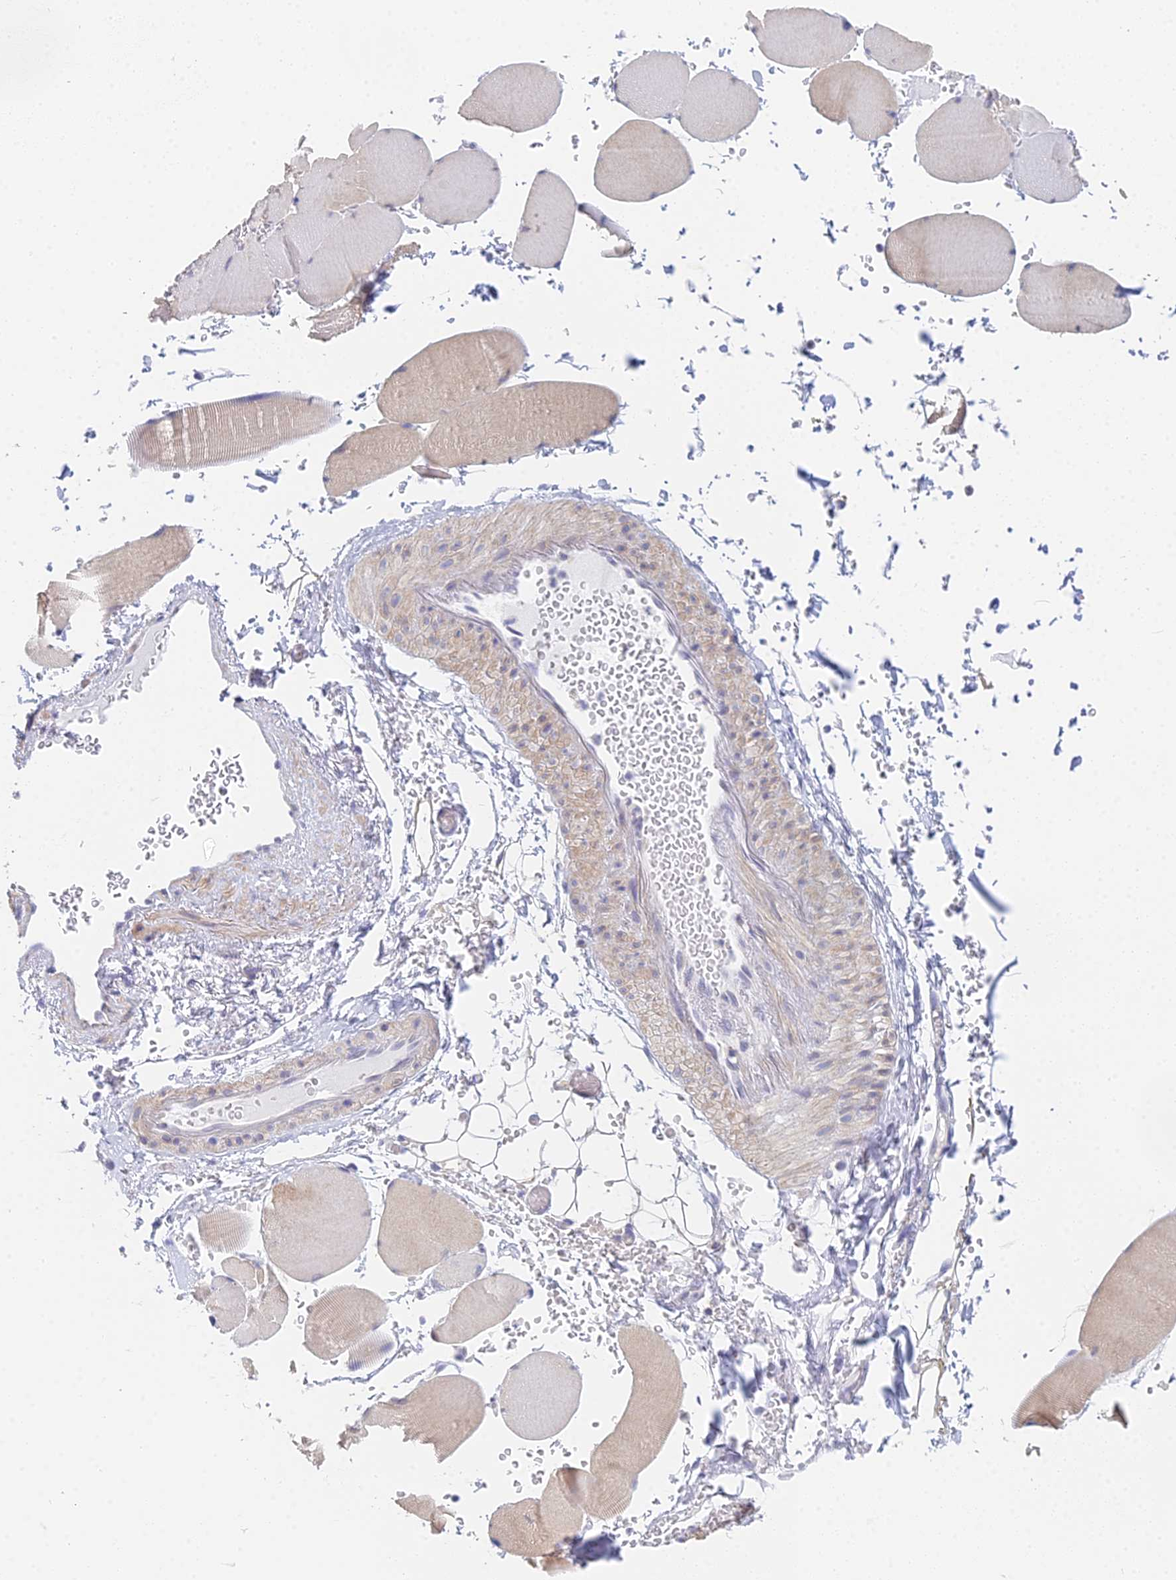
{"staining": {"intensity": "weak", "quantity": "25%-75%", "location": "cytoplasmic/membranous"}, "tissue": "skeletal muscle", "cell_type": "Myocytes", "image_type": "normal", "snomed": [{"axis": "morphology", "description": "Normal tissue, NOS"}, {"axis": "topography", "description": "Skeletal muscle"}, {"axis": "topography", "description": "Head-Neck"}], "caption": "Immunohistochemistry photomicrograph of normal skeletal muscle: skeletal muscle stained using IHC exhibits low levels of weak protein expression localized specifically in the cytoplasmic/membranous of myocytes, appearing as a cytoplasmic/membranous brown color.", "gene": "MCM2", "patient": {"sex": "male", "age": 66}}